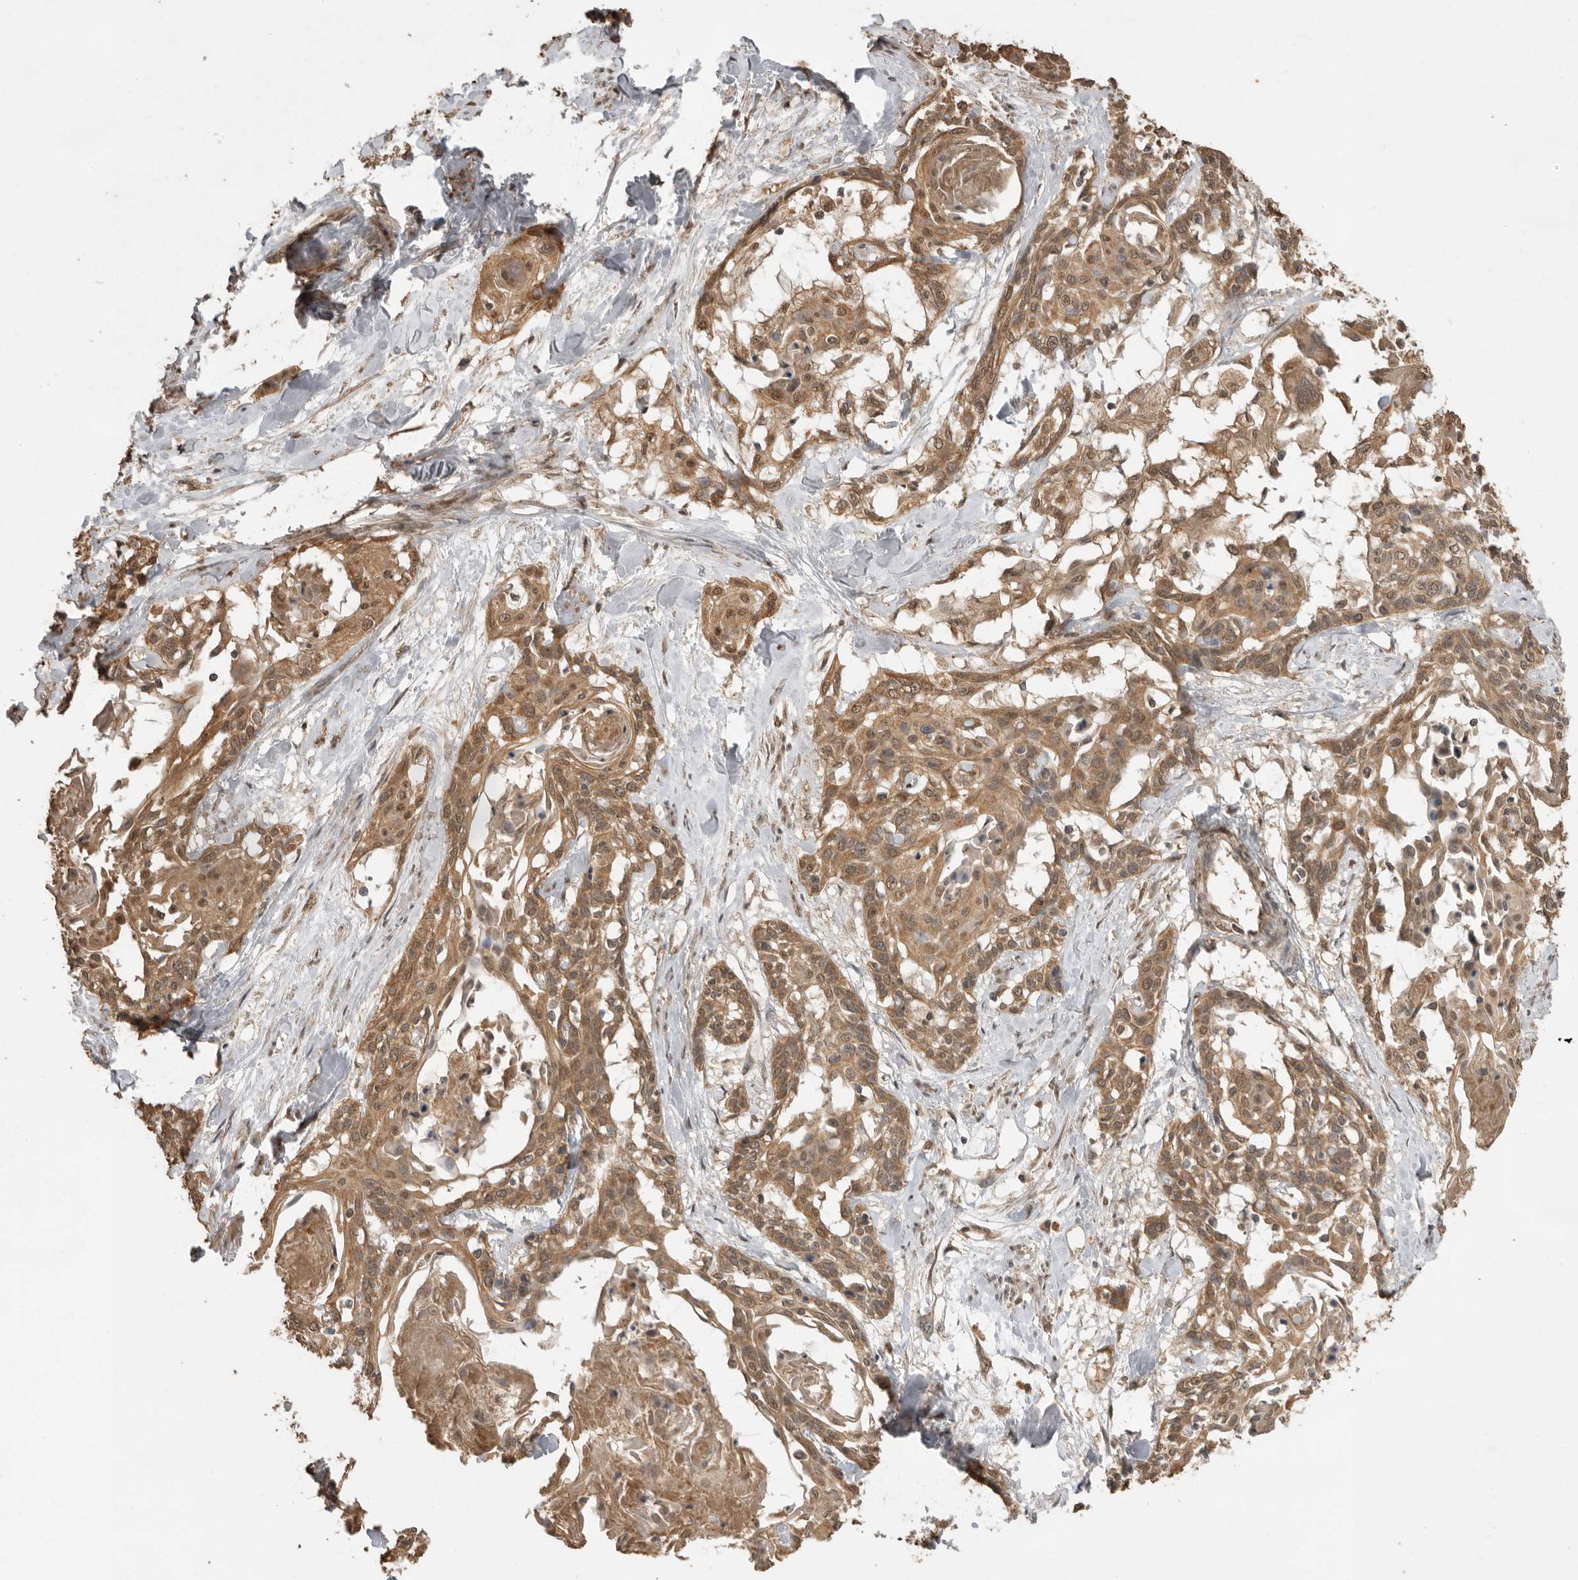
{"staining": {"intensity": "moderate", "quantity": ">75%", "location": "cytoplasmic/membranous,nuclear"}, "tissue": "cervical cancer", "cell_type": "Tumor cells", "image_type": "cancer", "snomed": [{"axis": "morphology", "description": "Squamous cell carcinoma, NOS"}, {"axis": "topography", "description": "Cervix"}], "caption": "This is a micrograph of immunohistochemistry staining of squamous cell carcinoma (cervical), which shows moderate positivity in the cytoplasmic/membranous and nuclear of tumor cells.", "gene": "JAG2", "patient": {"sex": "female", "age": 57}}